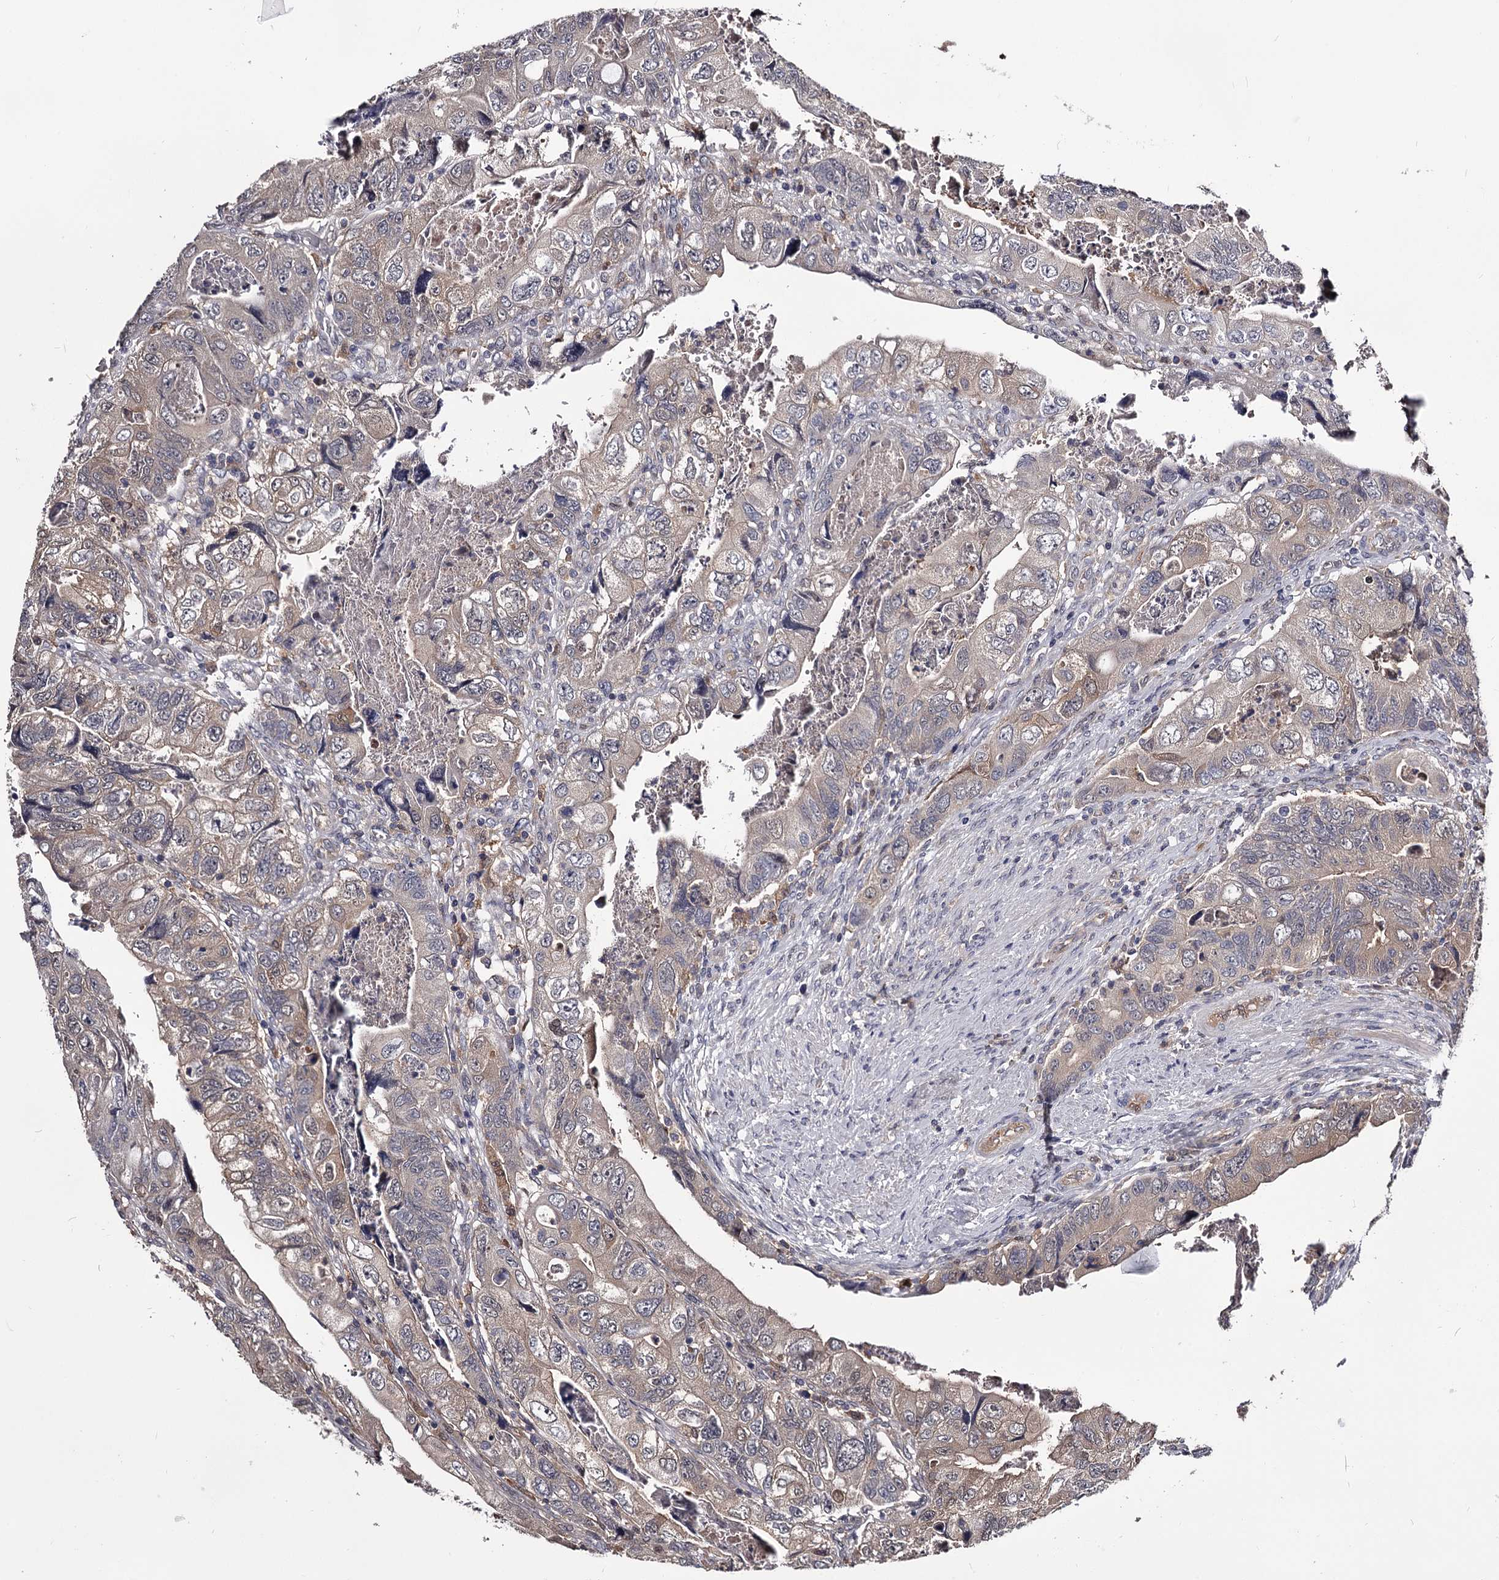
{"staining": {"intensity": "weak", "quantity": "<25%", "location": "nuclear"}, "tissue": "colorectal cancer", "cell_type": "Tumor cells", "image_type": "cancer", "snomed": [{"axis": "morphology", "description": "Adenocarcinoma, NOS"}, {"axis": "topography", "description": "Rectum"}], "caption": "There is no significant positivity in tumor cells of colorectal cancer (adenocarcinoma). (Stains: DAB (3,3'-diaminobenzidine) immunohistochemistry with hematoxylin counter stain, Microscopy: brightfield microscopy at high magnification).", "gene": "GSTO1", "patient": {"sex": "male", "age": 63}}